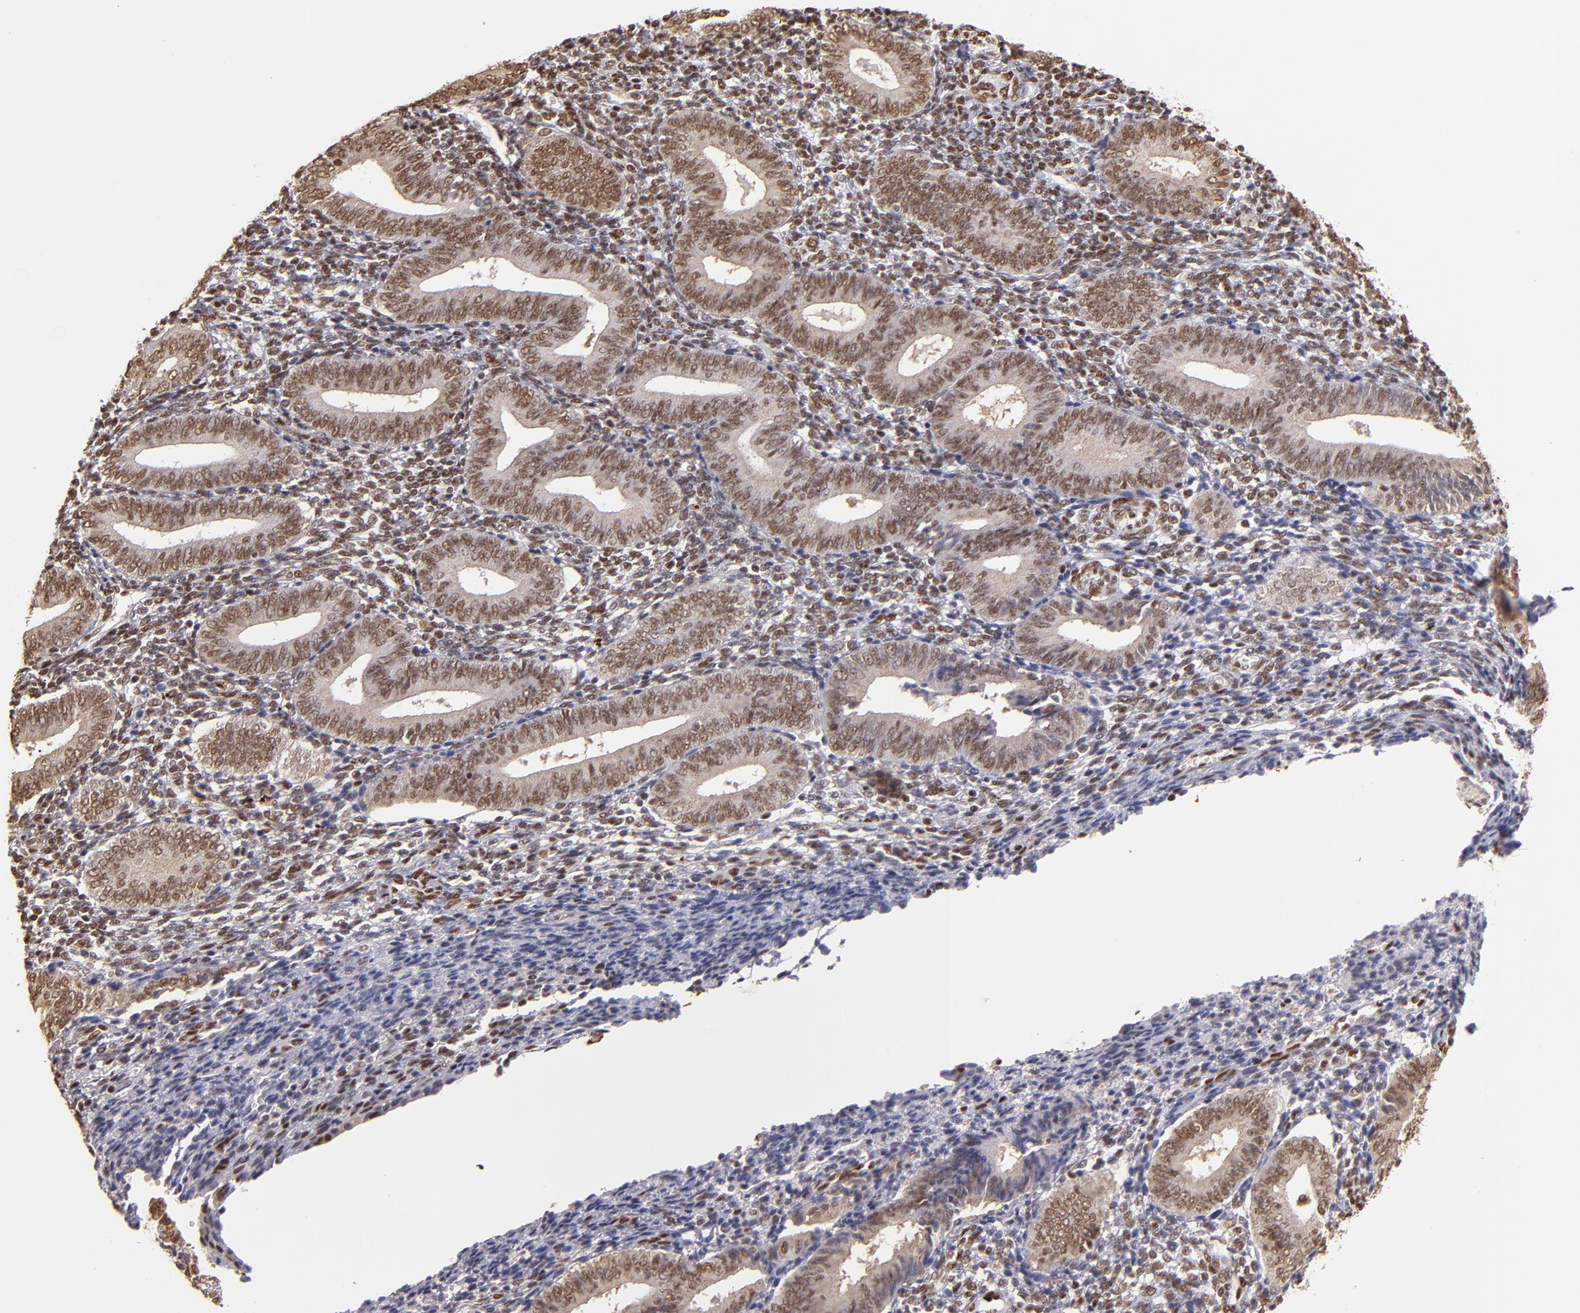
{"staining": {"intensity": "weak", "quantity": ">75%", "location": "nuclear"}, "tissue": "endometrium", "cell_type": "Cells in endometrial stroma", "image_type": "normal", "snomed": [{"axis": "morphology", "description": "Normal tissue, NOS"}, {"axis": "topography", "description": "Uterus"}, {"axis": "topography", "description": "Endometrium"}], "caption": "Endometrium stained with IHC displays weak nuclear positivity in approximately >75% of cells in endometrial stroma. (DAB (3,3'-diaminobenzidine) IHC, brown staining for protein, blue staining for nuclei).", "gene": "SP1", "patient": {"sex": "female", "age": 33}}